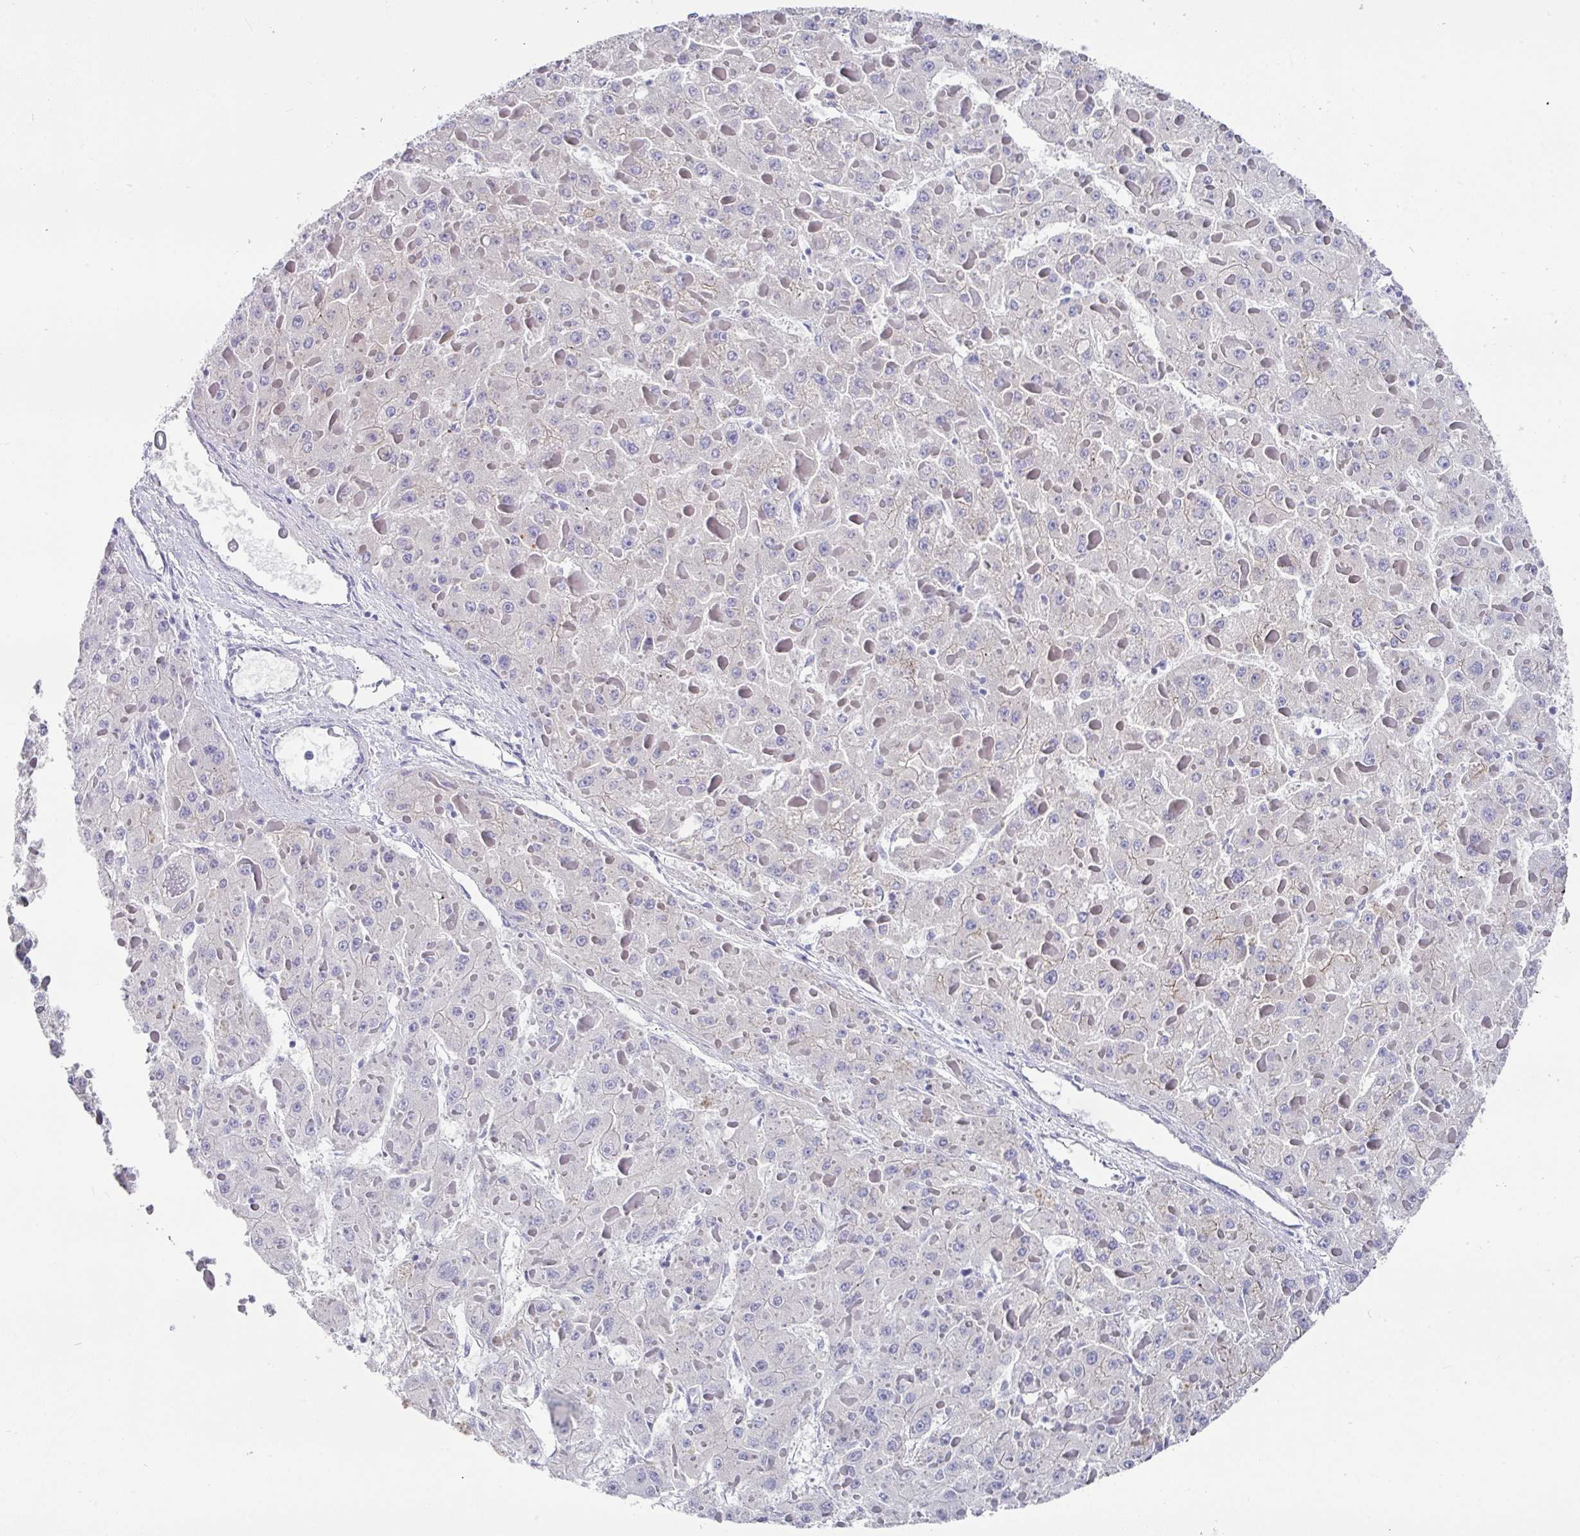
{"staining": {"intensity": "negative", "quantity": "none", "location": "none"}, "tissue": "liver cancer", "cell_type": "Tumor cells", "image_type": "cancer", "snomed": [{"axis": "morphology", "description": "Carcinoma, Hepatocellular, NOS"}, {"axis": "topography", "description": "Liver"}], "caption": "Tumor cells are negative for brown protein staining in liver cancer.", "gene": "CLDN1", "patient": {"sex": "female", "age": 73}}